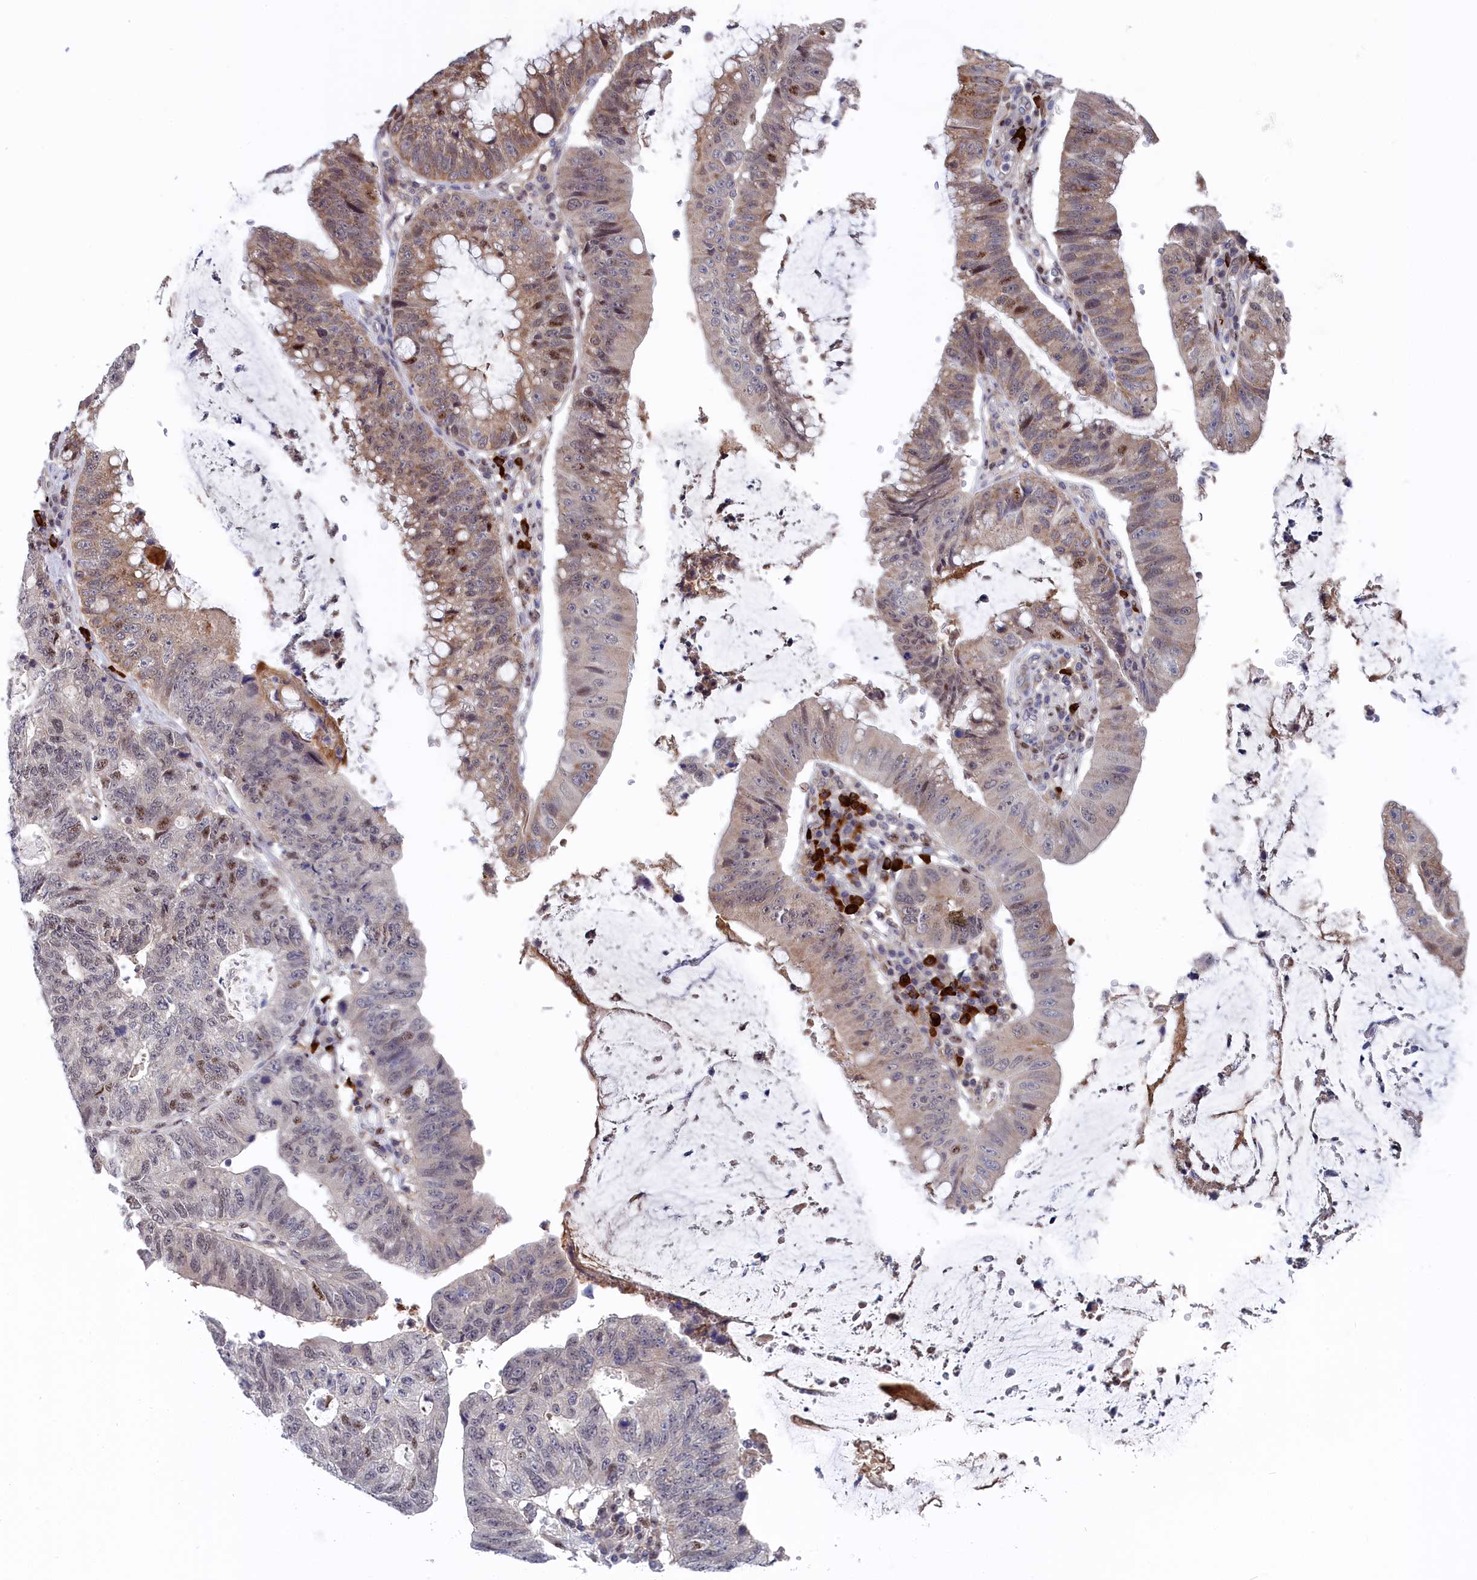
{"staining": {"intensity": "moderate", "quantity": "25%-75%", "location": "cytoplasmic/membranous,nuclear"}, "tissue": "stomach cancer", "cell_type": "Tumor cells", "image_type": "cancer", "snomed": [{"axis": "morphology", "description": "Adenocarcinoma, NOS"}, {"axis": "topography", "description": "Stomach"}], "caption": "This histopathology image displays immunohistochemistry staining of stomach cancer, with medium moderate cytoplasmic/membranous and nuclear staining in about 25%-75% of tumor cells.", "gene": "TAB1", "patient": {"sex": "male", "age": 59}}